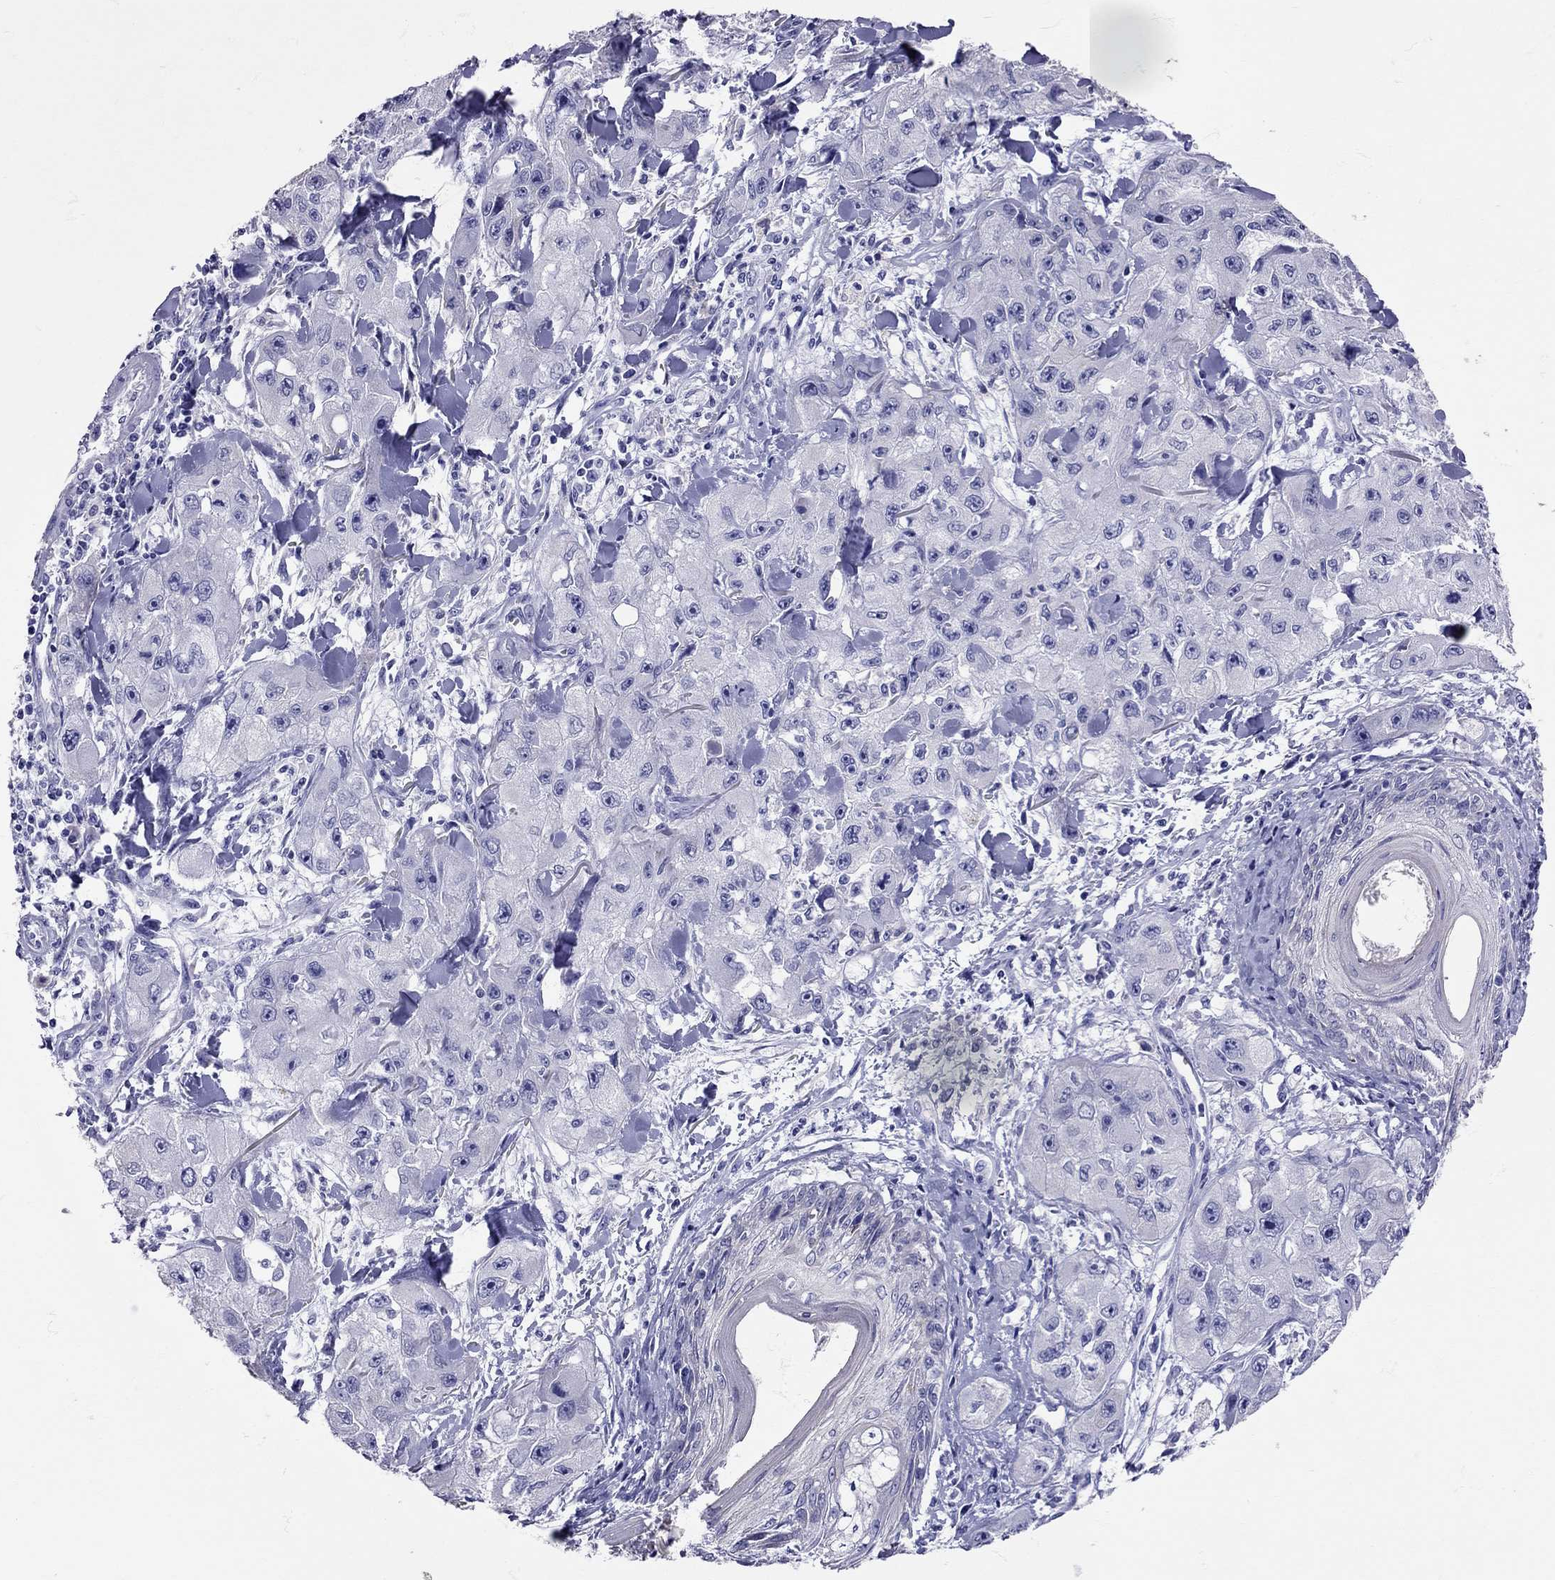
{"staining": {"intensity": "negative", "quantity": "none", "location": "none"}, "tissue": "skin cancer", "cell_type": "Tumor cells", "image_type": "cancer", "snomed": [{"axis": "morphology", "description": "Squamous cell carcinoma, NOS"}, {"axis": "topography", "description": "Skin"}, {"axis": "topography", "description": "Subcutis"}], "caption": "IHC of skin cancer (squamous cell carcinoma) reveals no expression in tumor cells. The staining was performed using DAB (3,3'-diaminobenzidine) to visualize the protein expression in brown, while the nuclei were stained in blue with hematoxylin (Magnification: 20x).", "gene": "TBR1", "patient": {"sex": "male", "age": 73}}